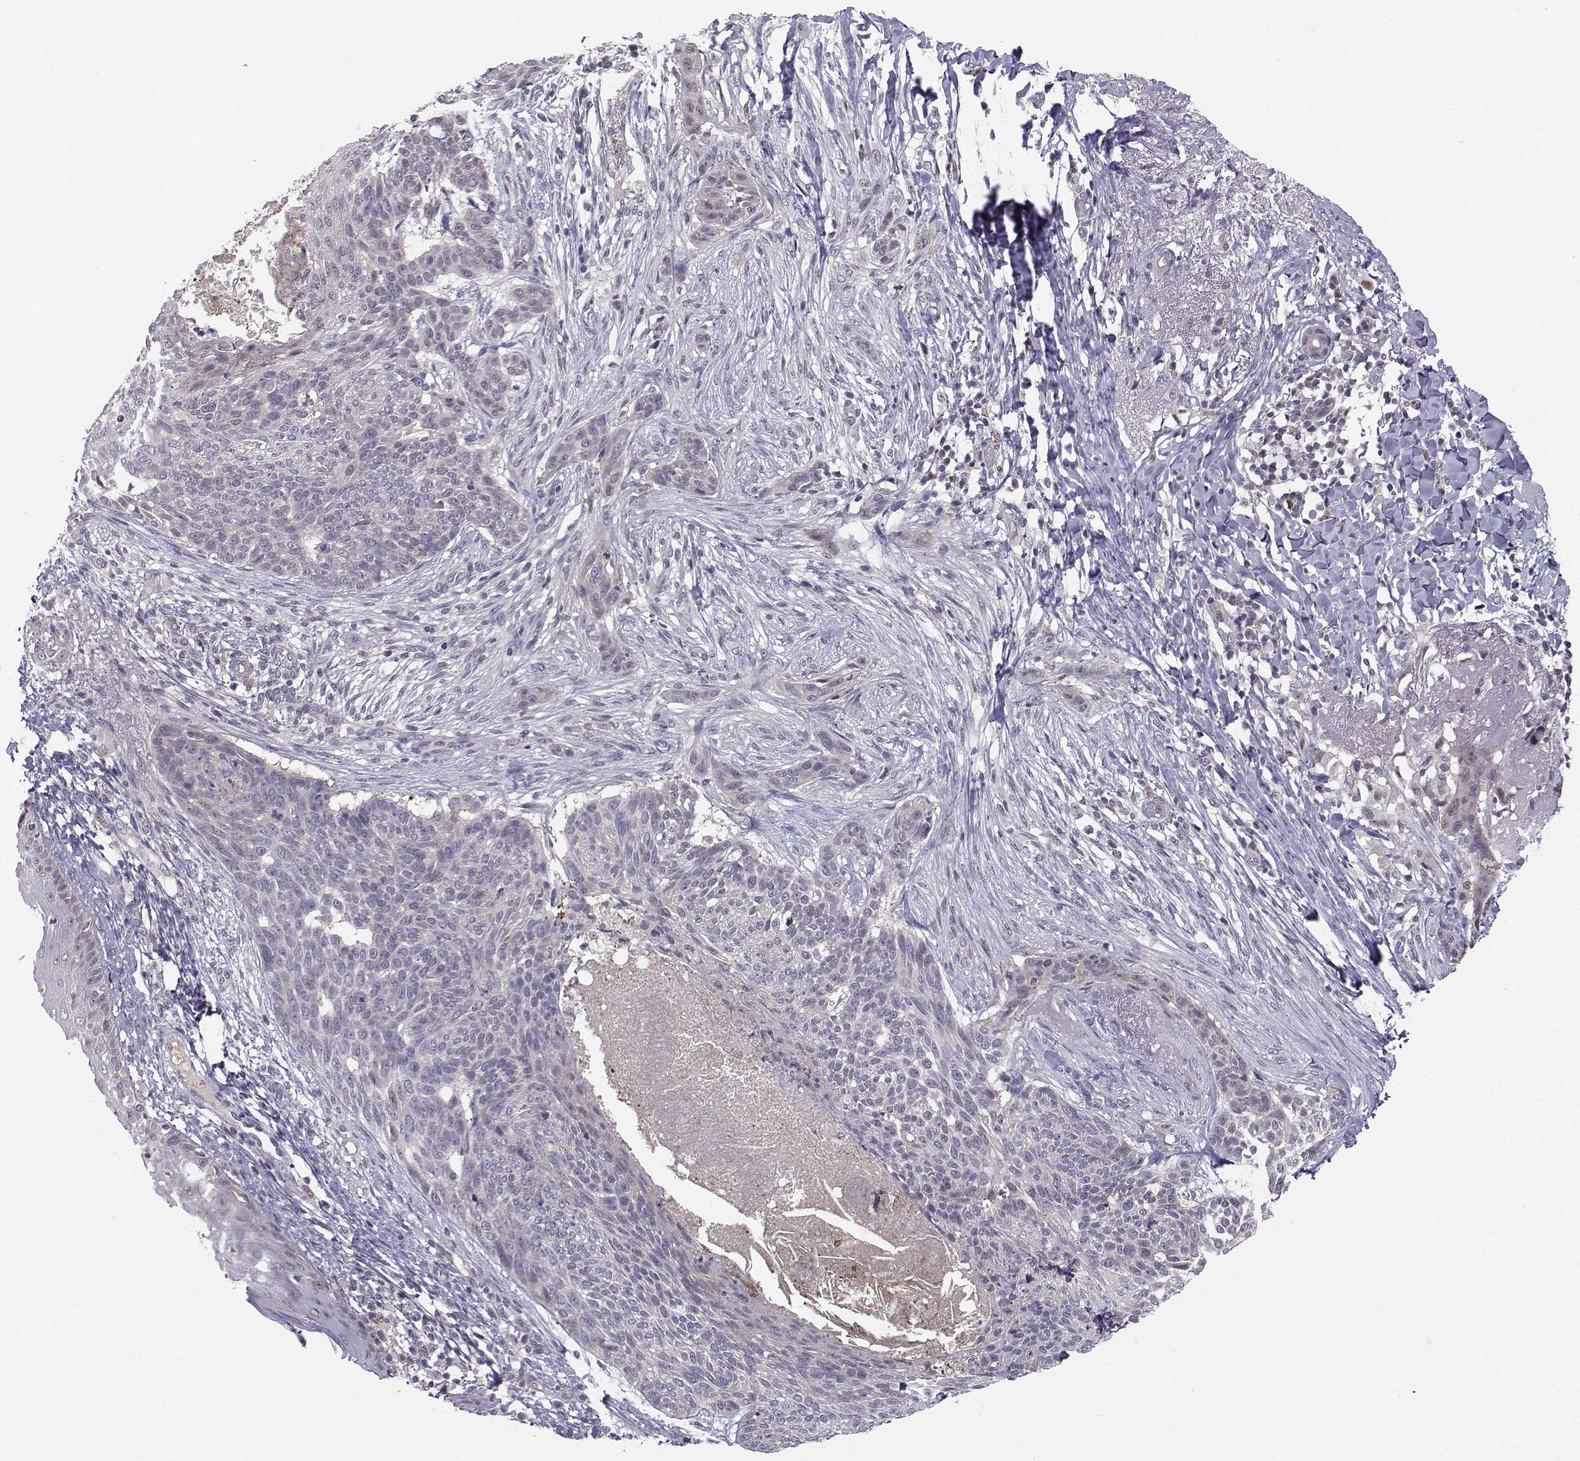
{"staining": {"intensity": "negative", "quantity": "none", "location": "none"}, "tissue": "skin cancer", "cell_type": "Tumor cells", "image_type": "cancer", "snomed": [{"axis": "morphology", "description": "Normal tissue, NOS"}, {"axis": "morphology", "description": "Basal cell carcinoma"}, {"axis": "topography", "description": "Skin"}], "caption": "DAB (3,3'-diaminobenzidine) immunohistochemical staining of human skin basal cell carcinoma demonstrates no significant positivity in tumor cells.", "gene": "PKP2", "patient": {"sex": "male", "age": 84}}